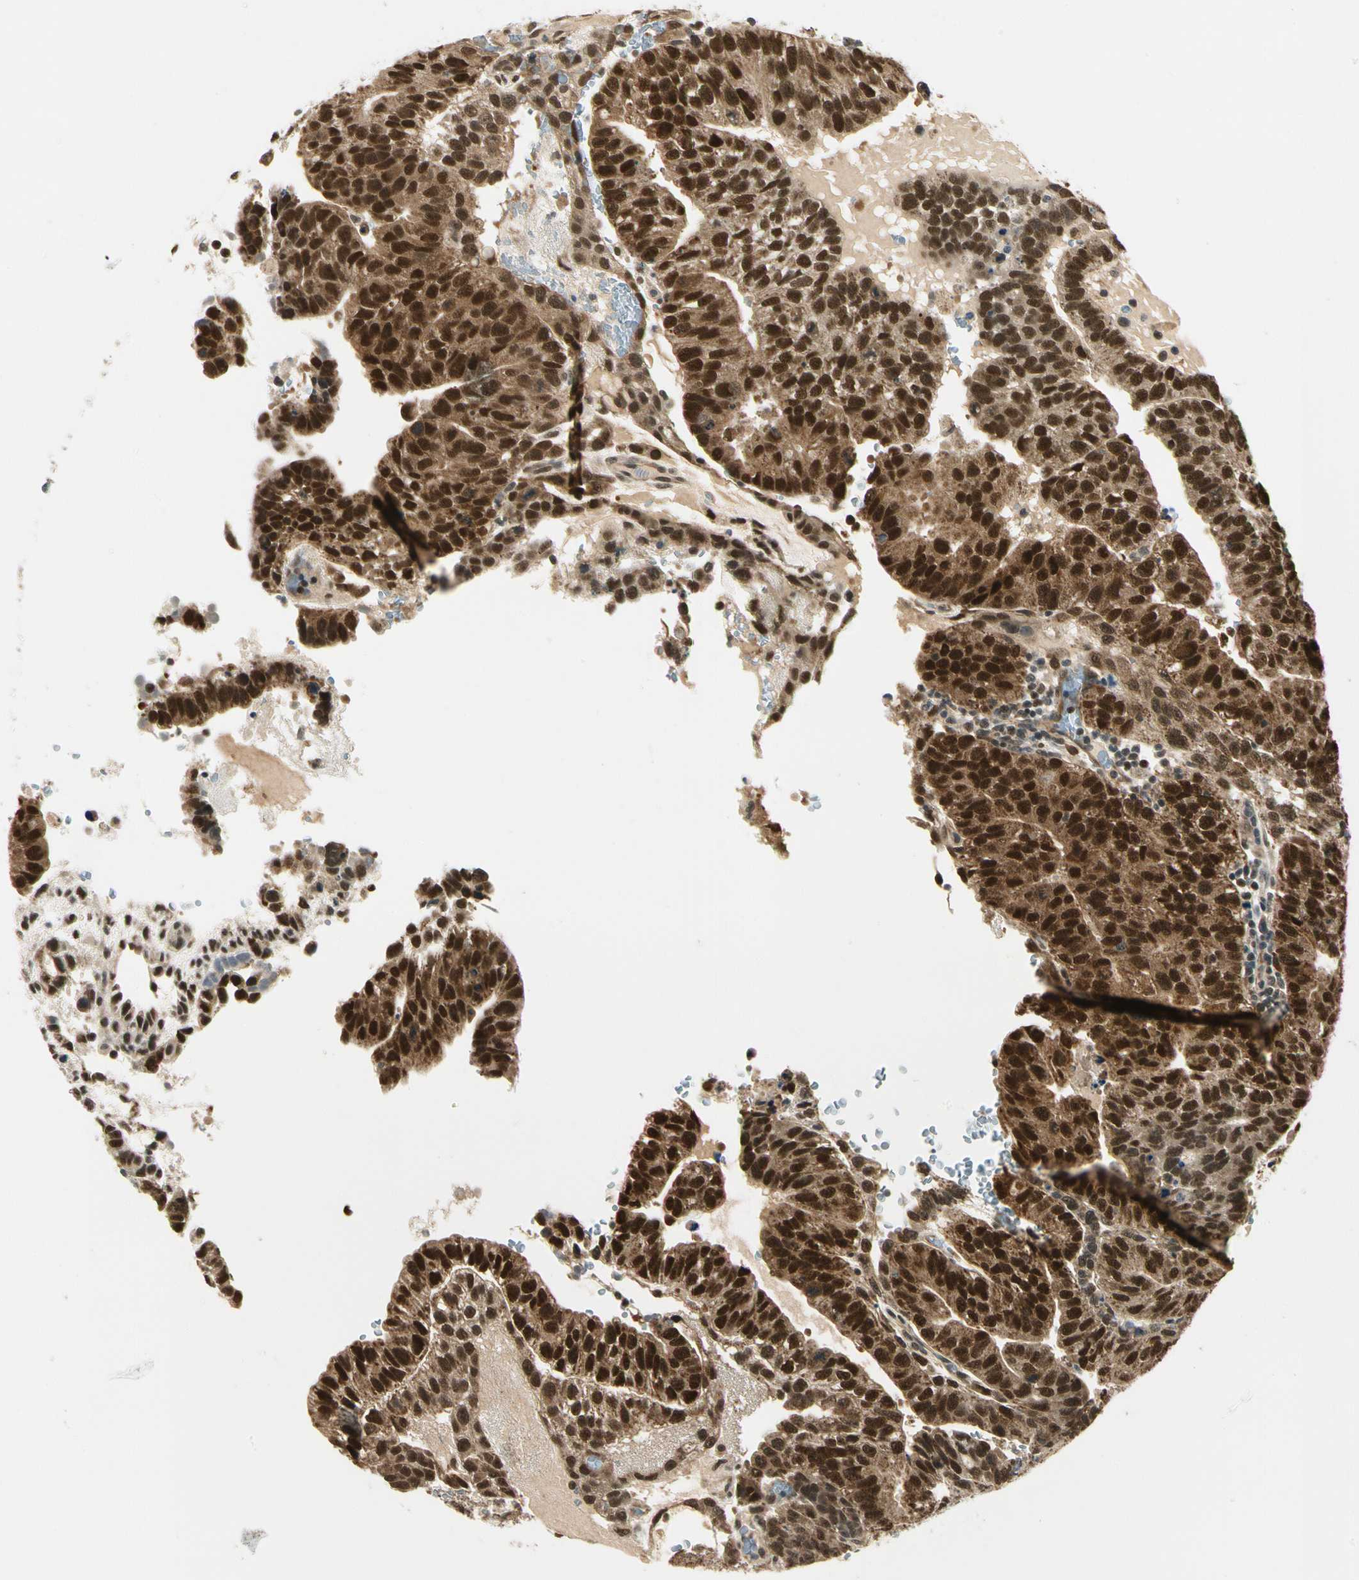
{"staining": {"intensity": "strong", "quantity": ">75%", "location": "cytoplasmic/membranous,nuclear"}, "tissue": "testis cancer", "cell_type": "Tumor cells", "image_type": "cancer", "snomed": [{"axis": "morphology", "description": "Seminoma, NOS"}, {"axis": "morphology", "description": "Carcinoma, Embryonal, NOS"}, {"axis": "topography", "description": "Testis"}], "caption": "Tumor cells show high levels of strong cytoplasmic/membranous and nuclear expression in about >75% of cells in human embryonal carcinoma (testis).", "gene": "PDK2", "patient": {"sex": "male", "age": 52}}